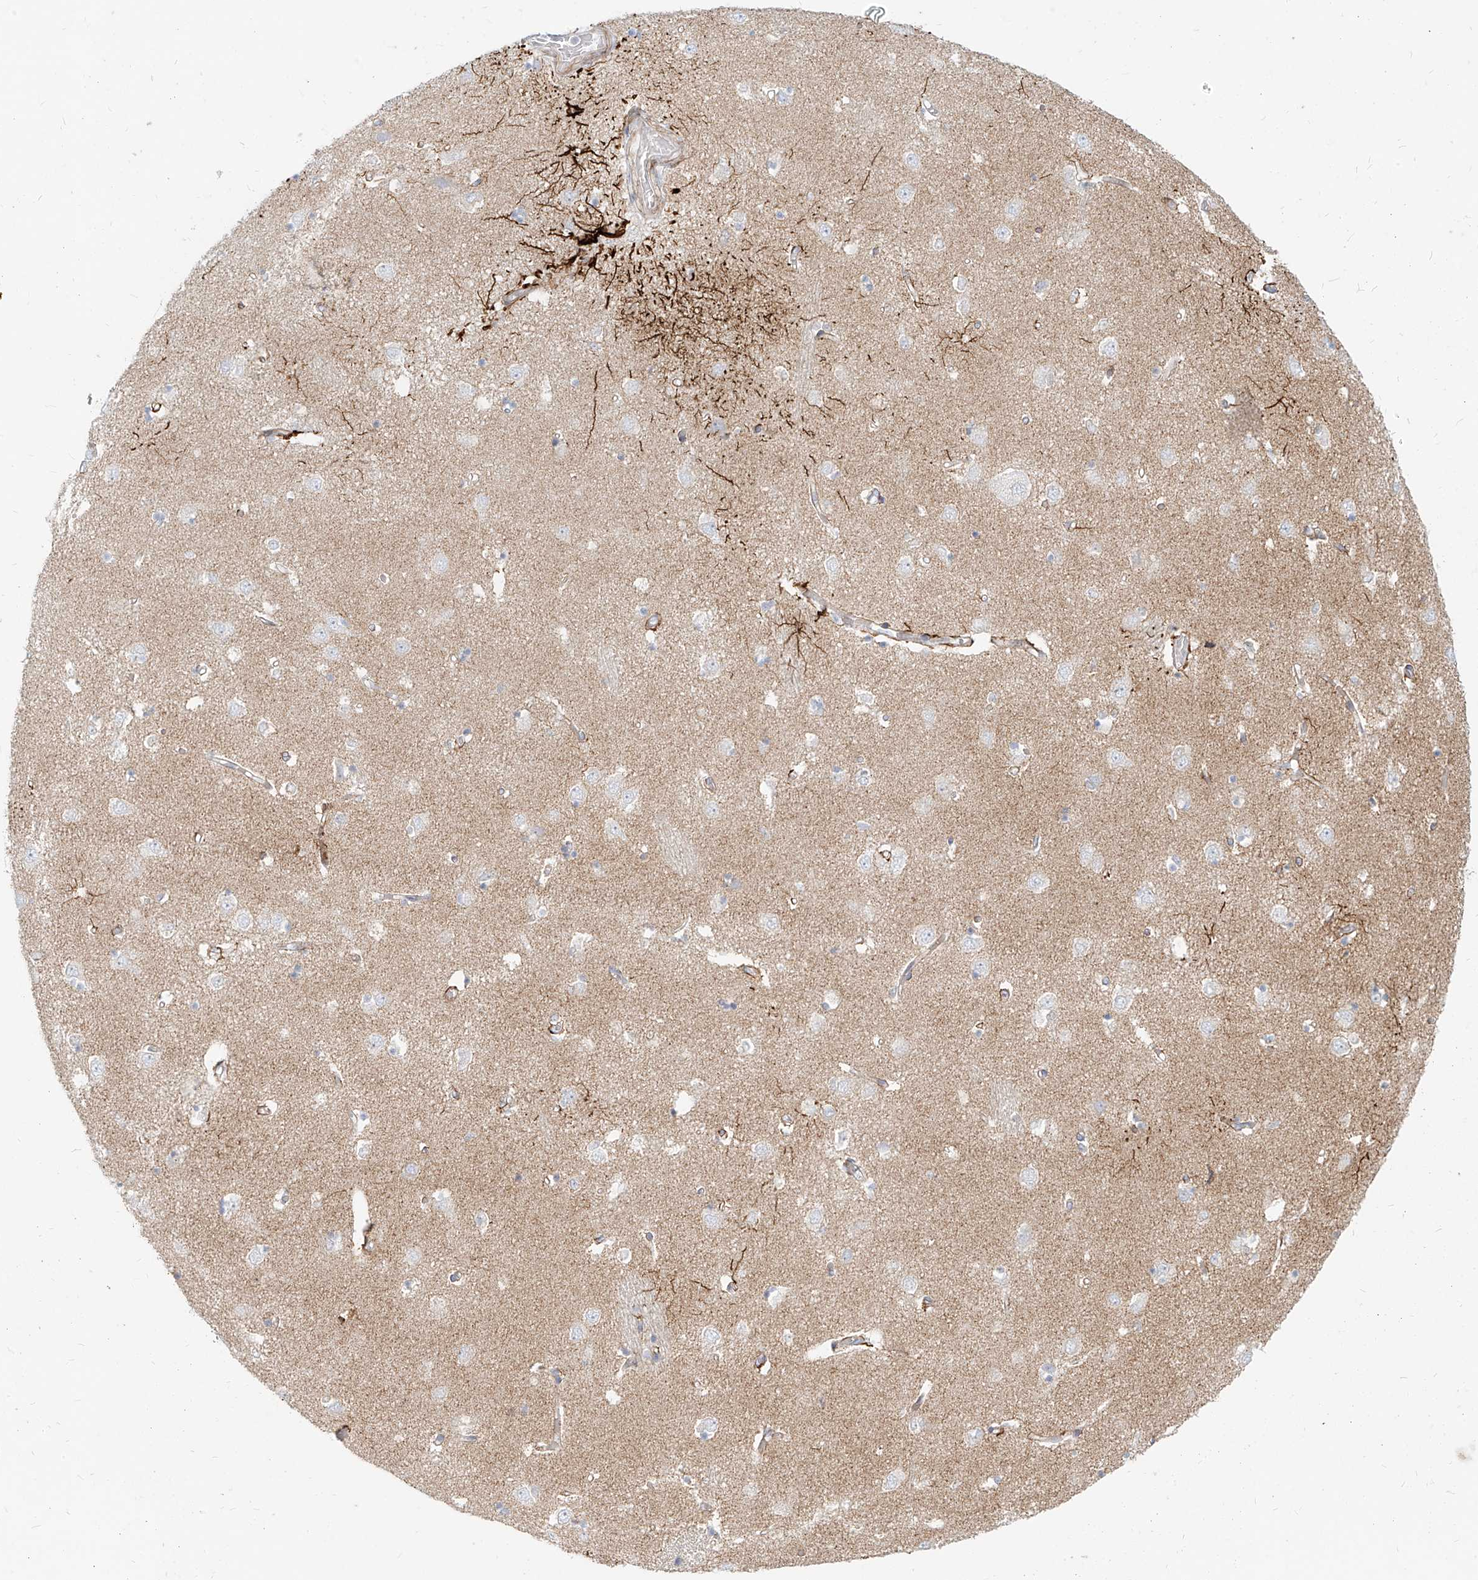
{"staining": {"intensity": "strong", "quantity": "<25%", "location": "cytoplasmic/membranous"}, "tissue": "caudate", "cell_type": "Glial cells", "image_type": "normal", "snomed": [{"axis": "morphology", "description": "Normal tissue, NOS"}, {"axis": "topography", "description": "Lateral ventricle wall"}], "caption": "This histopathology image displays unremarkable caudate stained with immunohistochemistry (IHC) to label a protein in brown. The cytoplasmic/membranous of glial cells show strong positivity for the protein. Nuclei are counter-stained blue.", "gene": "ITPKB", "patient": {"sex": "male", "age": 45}}